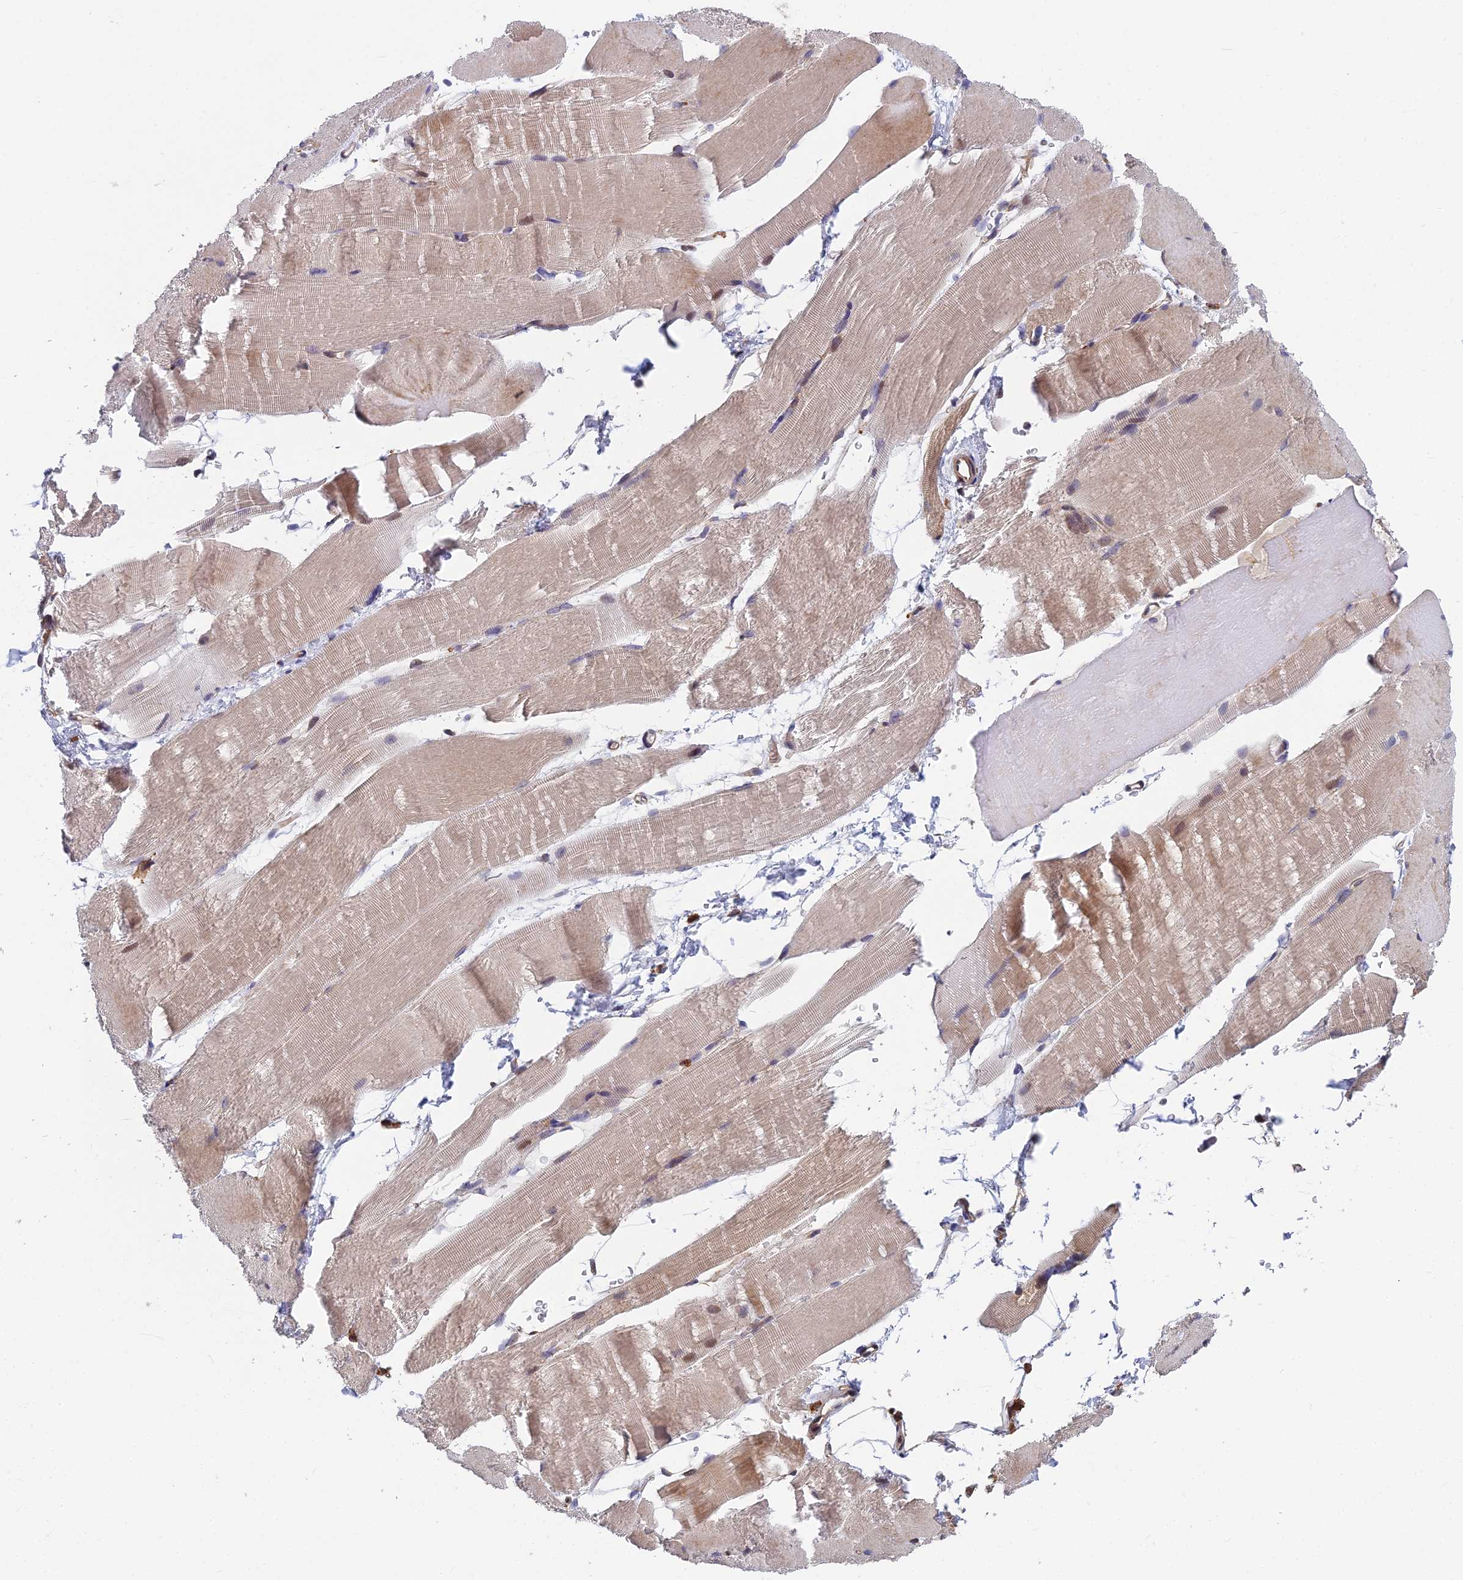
{"staining": {"intensity": "moderate", "quantity": "25%-75%", "location": "cytoplasmic/membranous,nuclear"}, "tissue": "skeletal muscle", "cell_type": "Myocytes", "image_type": "normal", "snomed": [{"axis": "morphology", "description": "Normal tissue, NOS"}, {"axis": "topography", "description": "Skeletal muscle"}, {"axis": "topography", "description": "Parathyroid gland"}], "caption": "Protein expression analysis of unremarkable human skeletal muscle reveals moderate cytoplasmic/membranous,nuclear staining in about 25%-75% of myocytes. The staining was performed using DAB (3,3'-diaminobenzidine) to visualize the protein expression in brown, while the nuclei were stained in blue with hematoxylin (Magnification: 20x).", "gene": "COMMD2", "patient": {"sex": "female", "age": 37}}